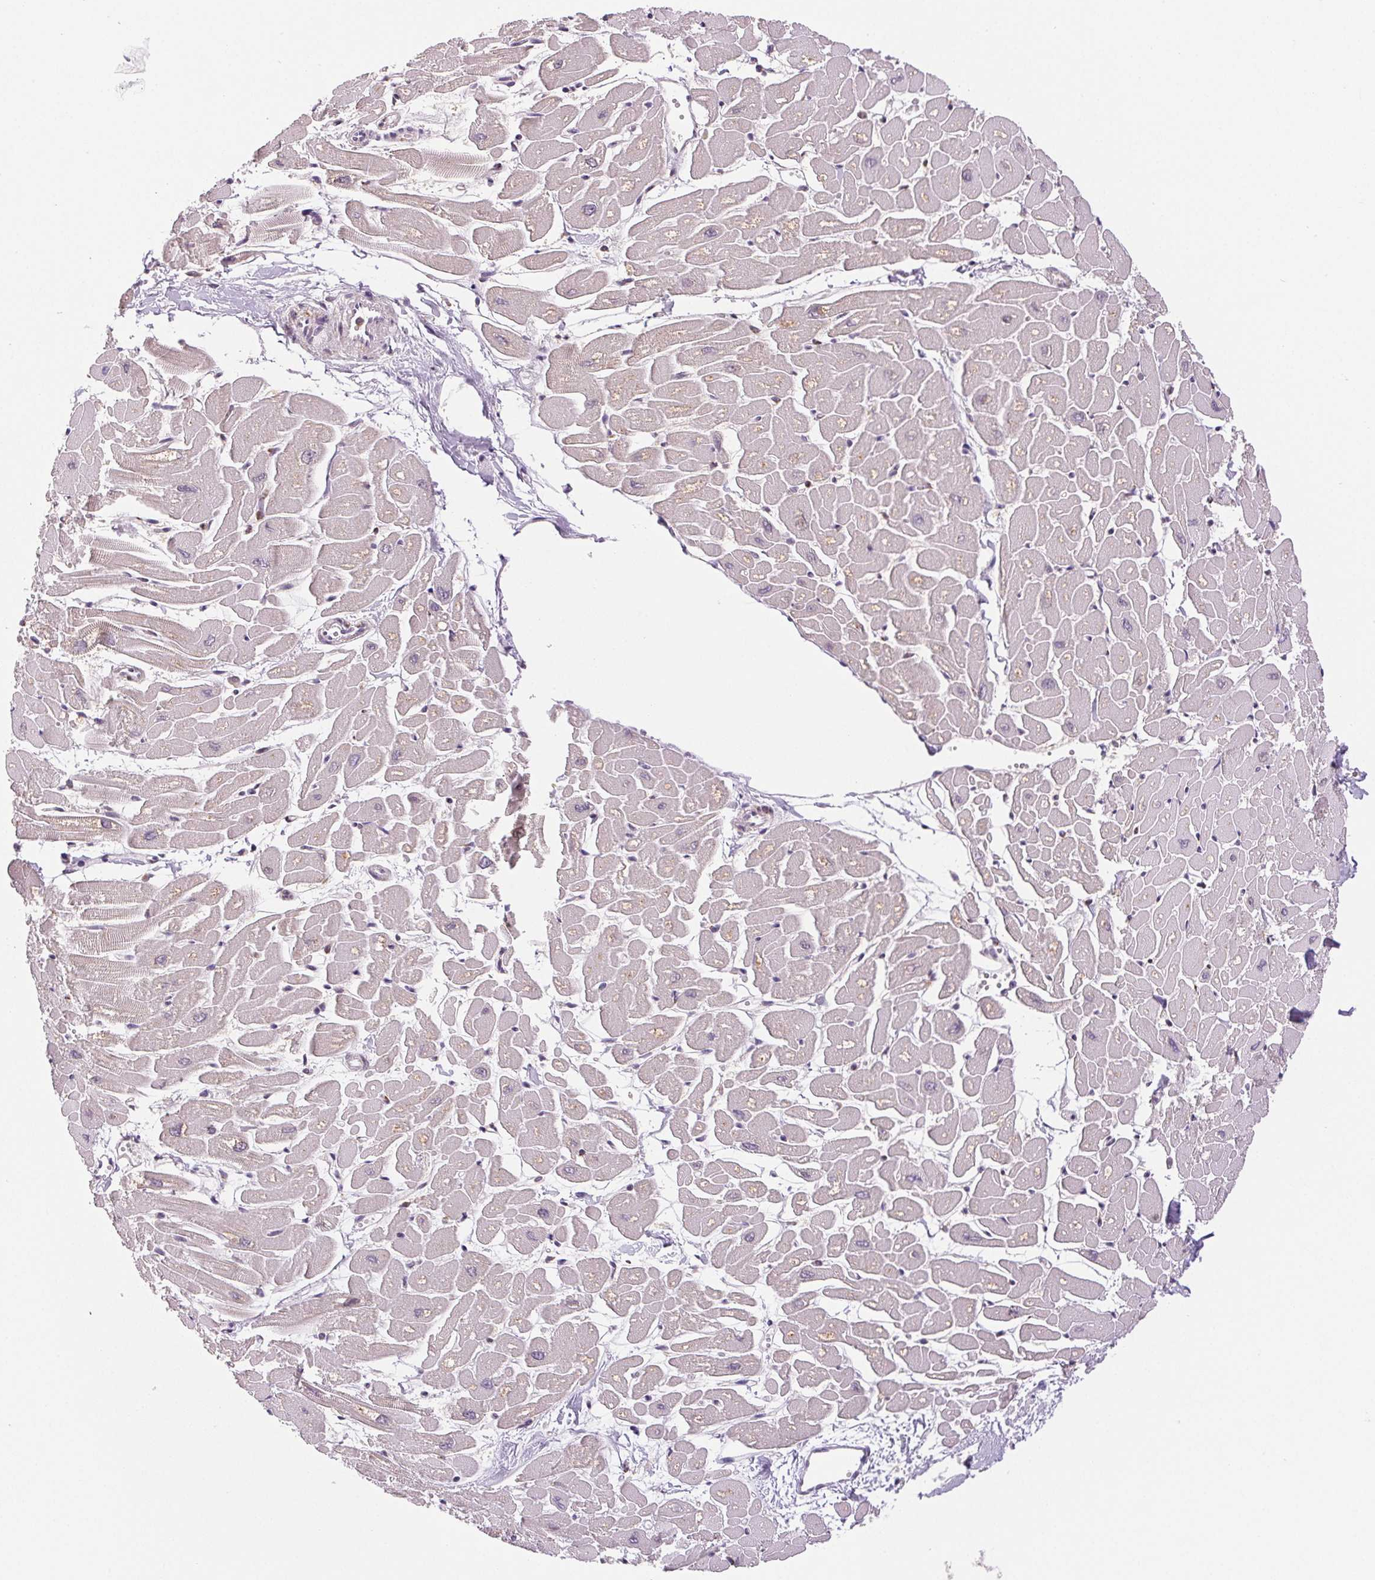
{"staining": {"intensity": "negative", "quantity": "none", "location": "none"}, "tissue": "heart muscle", "cell_type": "Cardiomyocytes", "image_type": "normal", "snomed": [{"axis": "morphology", "description": "Normal tissue, NOS"}, {"axis": "topography", "description": "Heart"}], "caption": "The photomicrograph demonstrates no significant staining in cardiomyocytes of heart muscle.", "gene": "GRHL3", "patient": {"sex": "male", "age": 57}}